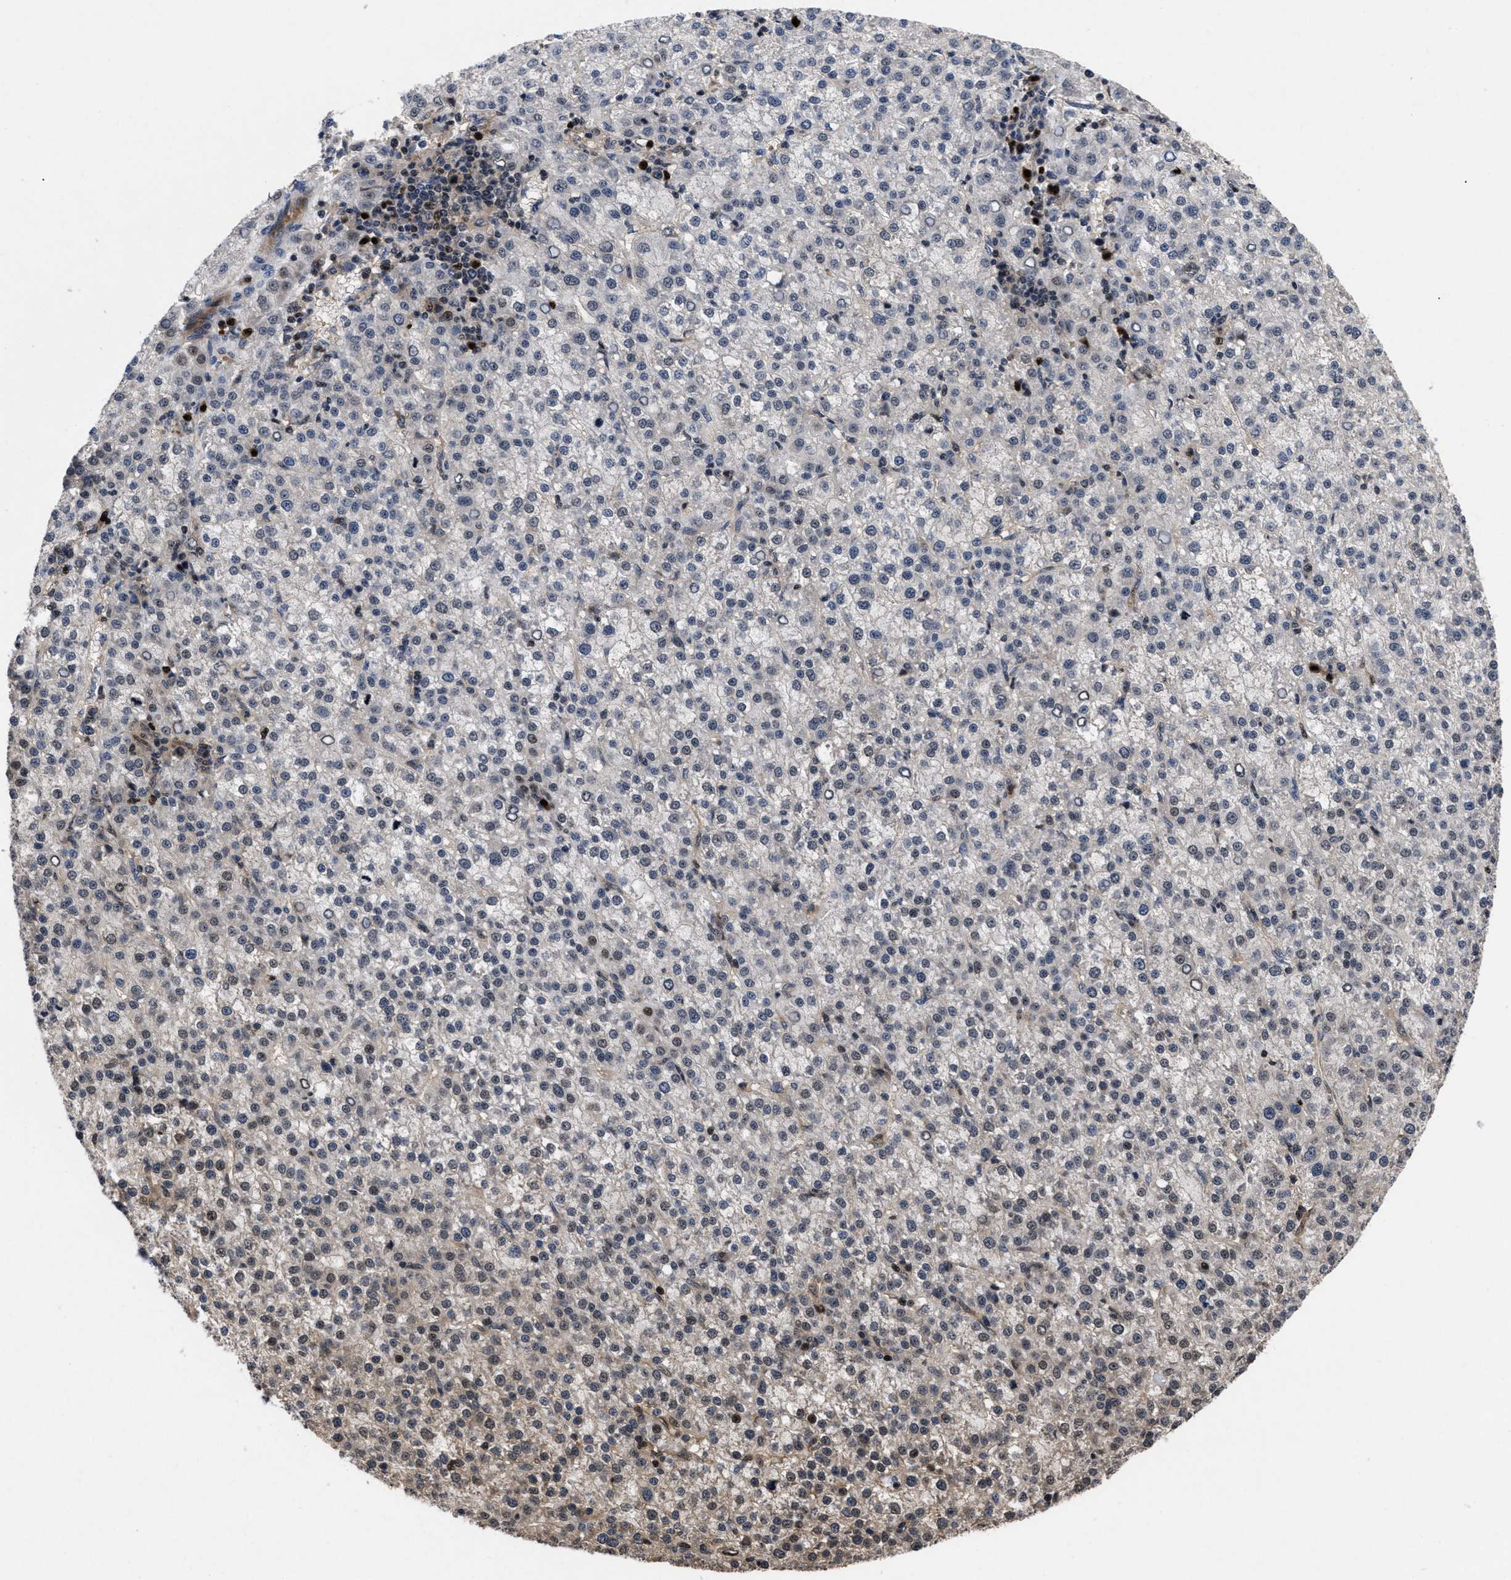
{"staining": {"intensity": "moderate", "quantity": "<25%", "location": "nuclear"}, "tissue": "liver cancer", "cell_type": "Tumor cells", "image_type": "cancer", "snomed": [{"axis": "morphology", "description": "Carcinoma, Hepatocellular, NOS"}, {"axis": "topography", "description": "Liver"}], "caption": "A histopathology image of human liver cancer stained for a protein demonstrates moderate nuclear brown staining in tumor cells.", "gene": "FAM200A", "patient": {"sex": "female", "age": 58}}